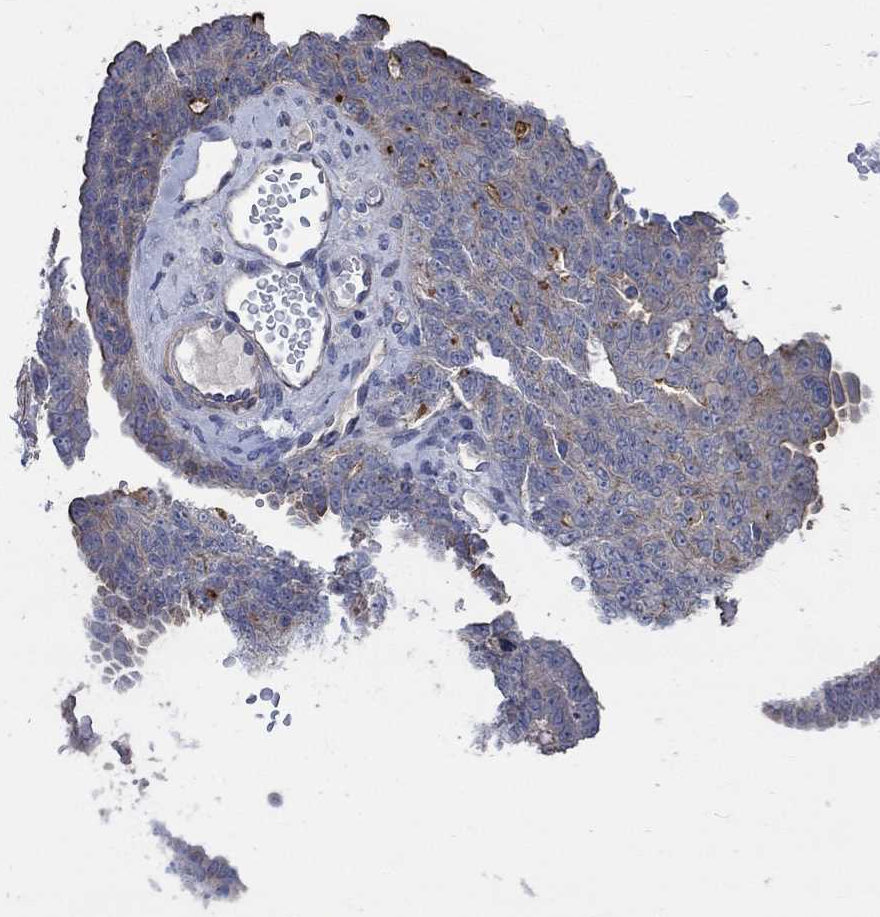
{"staining": {"intensity": "moderate", "quantity": "<25%", "location": "cytoplasmic/membranous"}, "tissue": "ovarian cancer", "cell_type": "Tumor cells", "image_type": "cancer", "snomed": [{"axis": "morphology", "description": "Cystadenocarcinoma, serous, NOS"}, {"axis": "topography", "description": "Ovary"}], "caption": "Ovarian cancer (serous cystadenocarcinoma) stained for a protein (brown) displays moderate cytoplasmic/membranous positive expression in approximately <25% of tumor cells.", "gene": "TNFAIP8L3", "patient": {"sex": "female", "age": 71}}